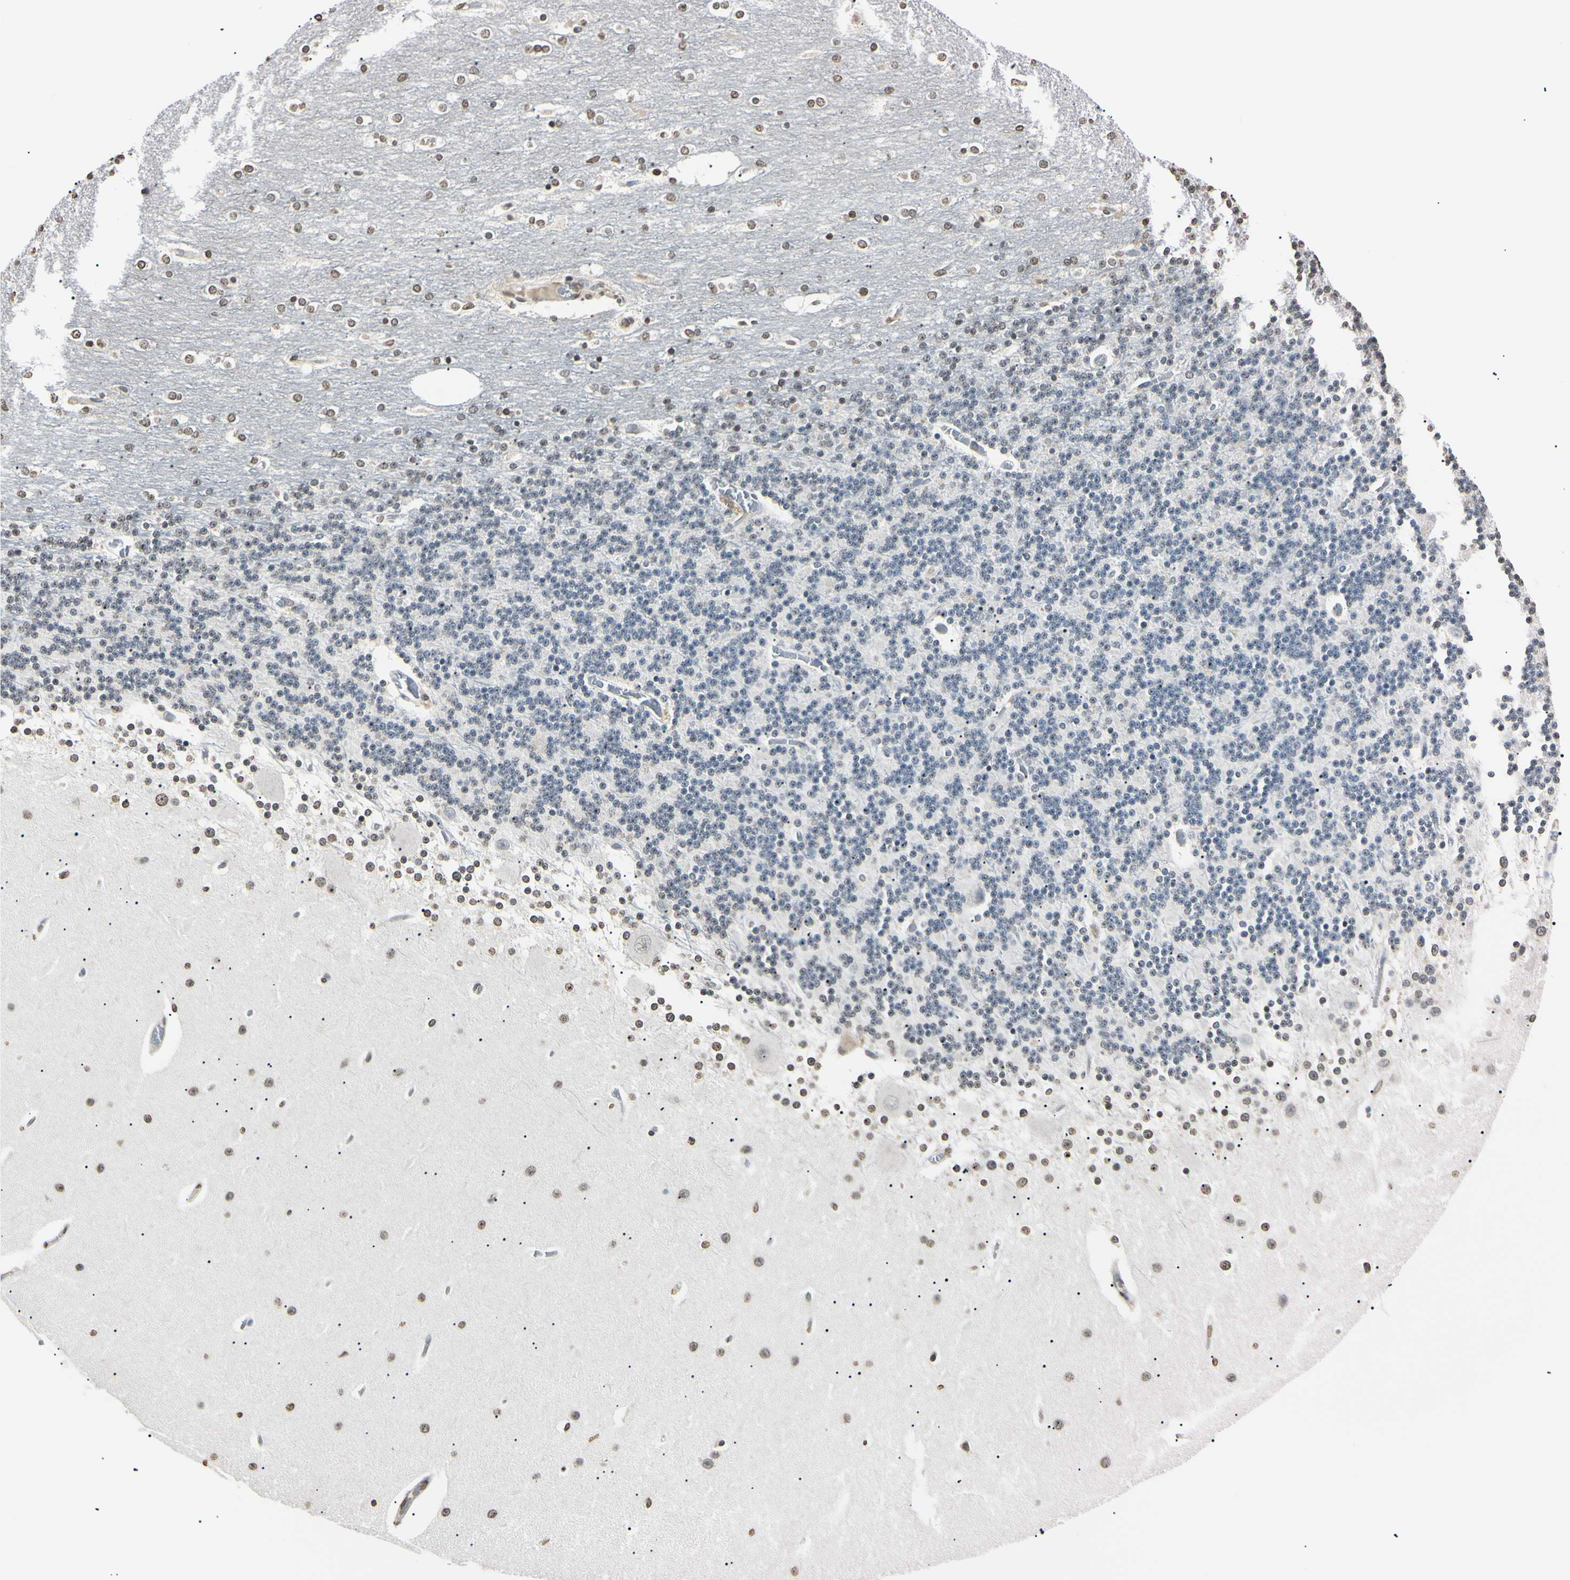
{"staining": {"intensity": "weak", "quantity": "<25%", "location": "nuclear"}, "tissue": "cerebellum", "cell_type": "Cells in granular layer", "image_type": "normal", "snomed": [{"axis": "morphology", "description": "Normal tissue, NOS"}, {"axis": "topography", "description": "Cerebellum"}], "caption": "Cells in granular layer show no significant protein staining in normal cerebellum.", "gene": "CDC45", "patient": {"sex": "female", "age": 54}}